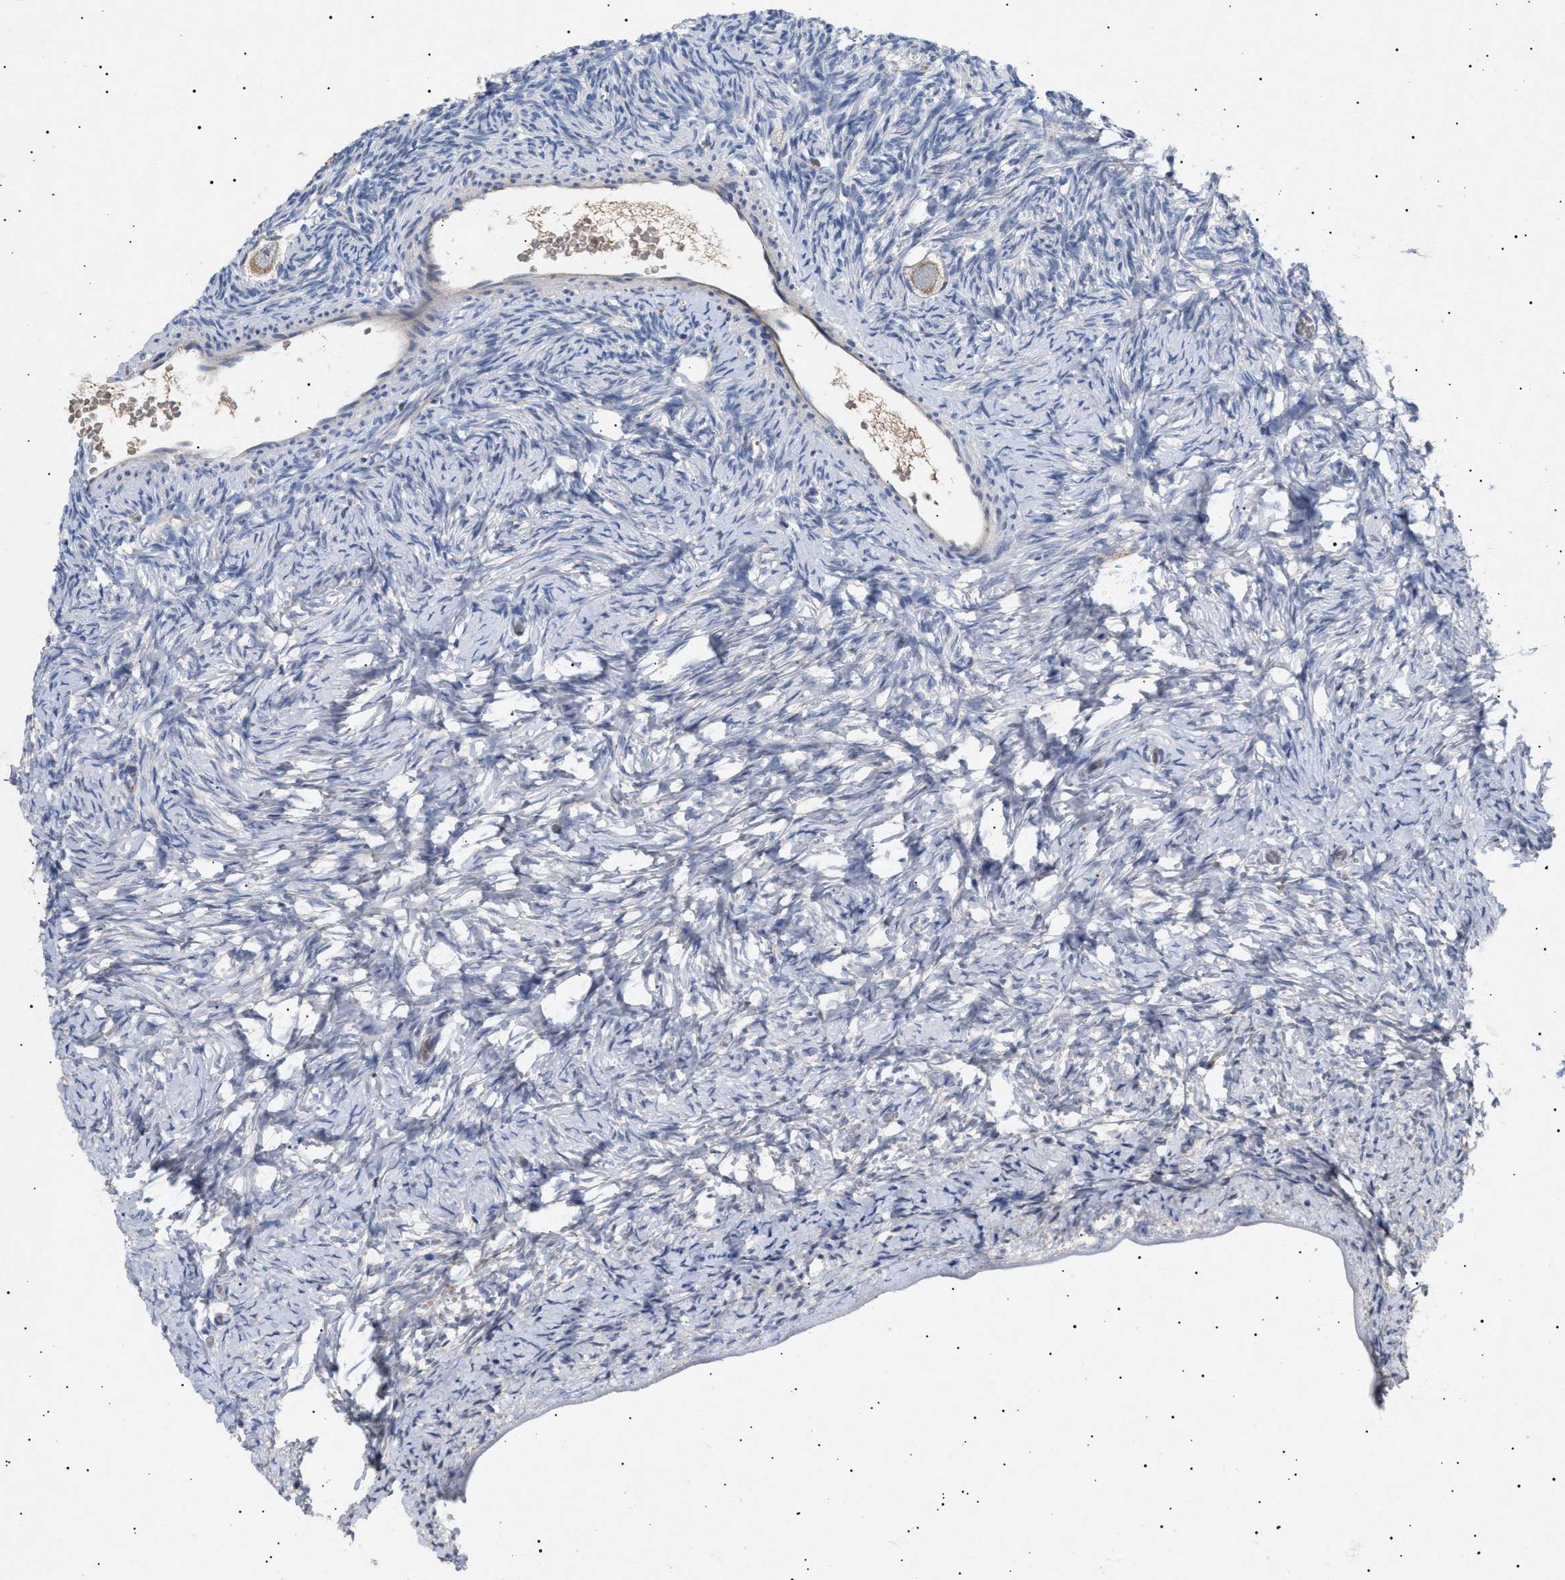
{"staining": {"intensity": "weak", "quantity": ">75%", "location": "cytoplasmic/membranous"}, "tissue": "ovary", "cell_type": "Follicle cells", "image_type": "normal", "snomed": [{"axis": "morphology", "description": "Normal tissue, NOS"}, {"axis": "topography", "description": "Ovary"}], "caption": "Ovary was stained to show a protein in brown. There is low levels of weak cytoplasmic/membranous expression in about >75% of follicle cells. (IHC, brightfield microscopy, high magnification).", "gene": "SIRT5", "patient": {"sex": "female", "age": 27}}